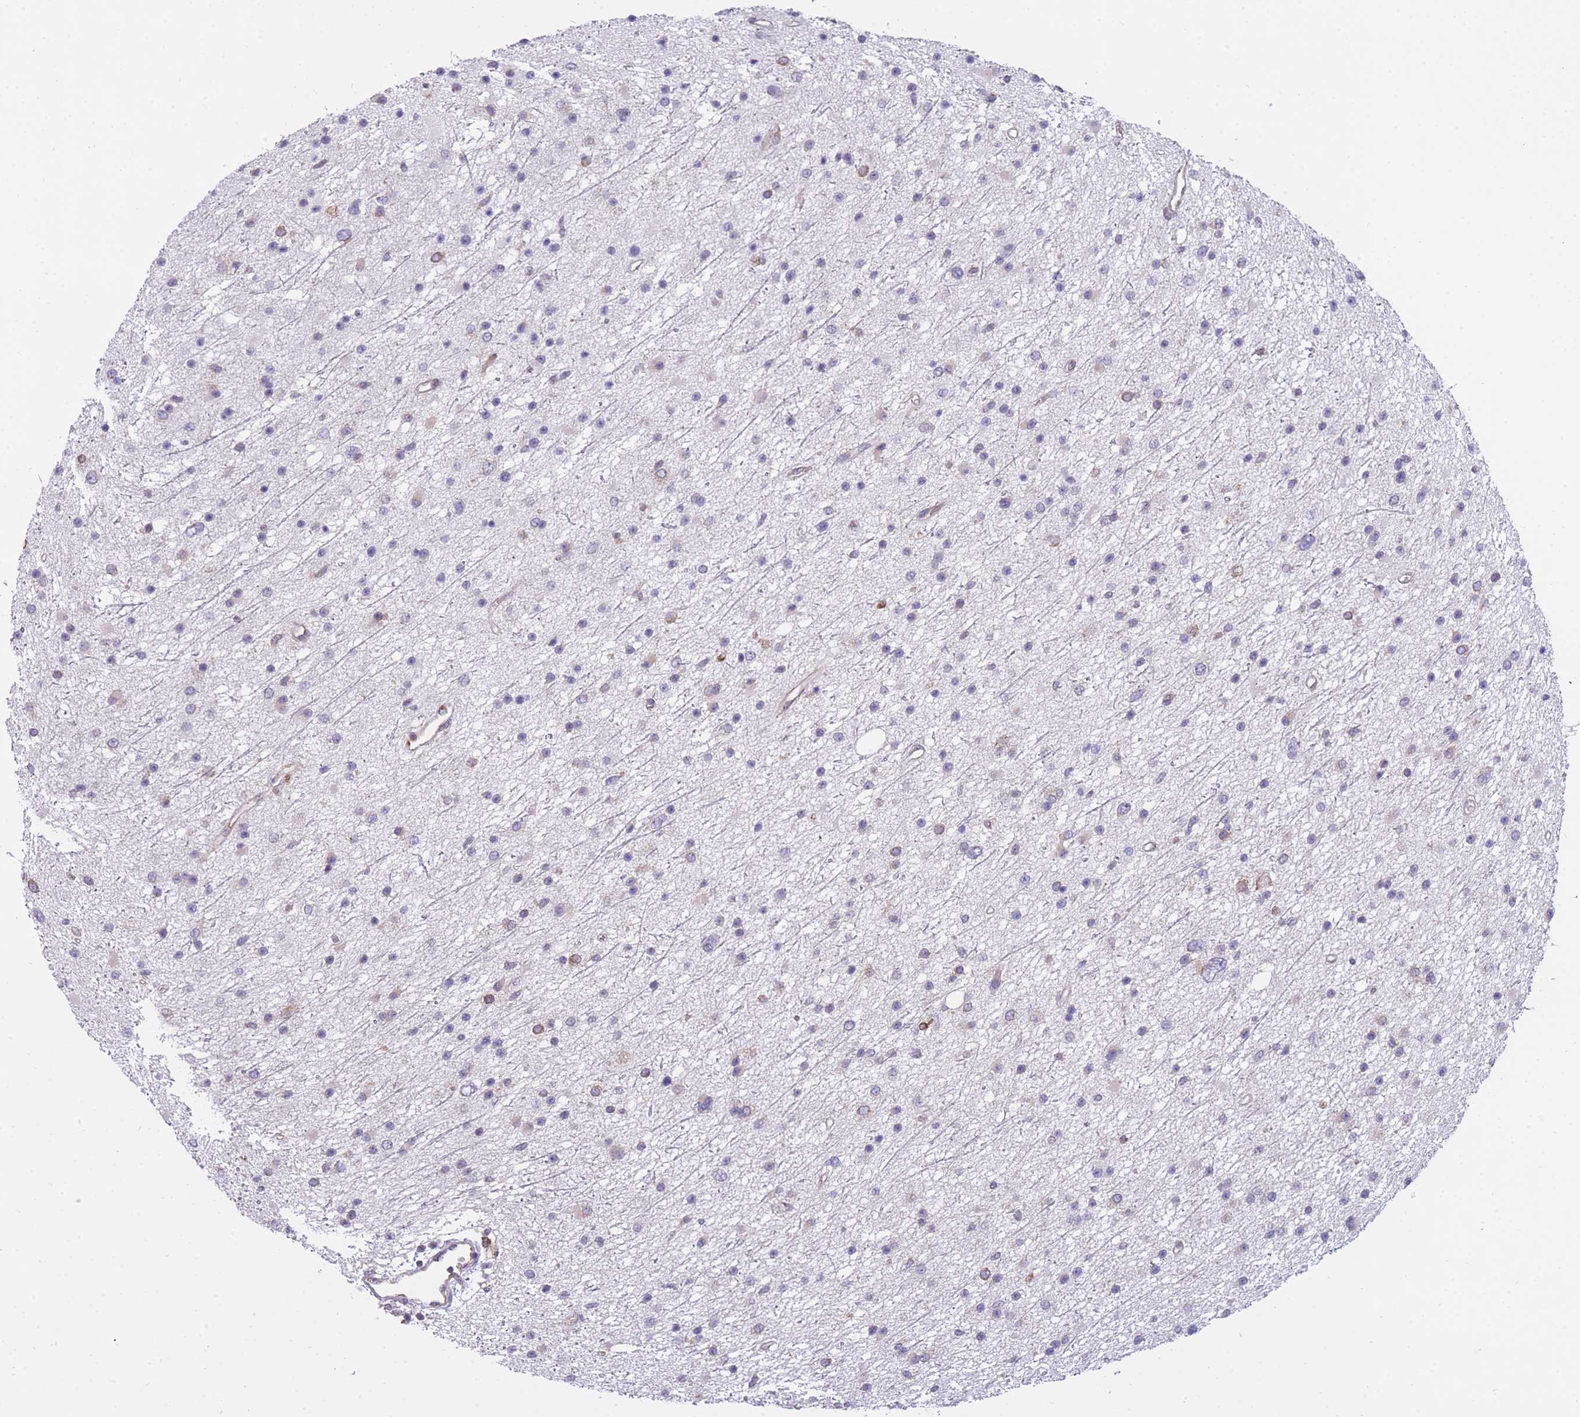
{"staining": {"intensity": "negative", "quantity": "none", "location": "none"}, "tissue": "glioma", "cell_type": "Tumor cells", "image_type": "cancer", "snomed": [{"axis": "morphology", "description": "Glioma, malignant, Low grade"}, {"axis": "topography", "description": "Cerebral cortex"}], "caption": "This is an IHC image of human malignant low-grade glioma. There is no positivity in tumor cells.", "gene": "ZNF662", "patient": {"sex": "female", "age": 39}}